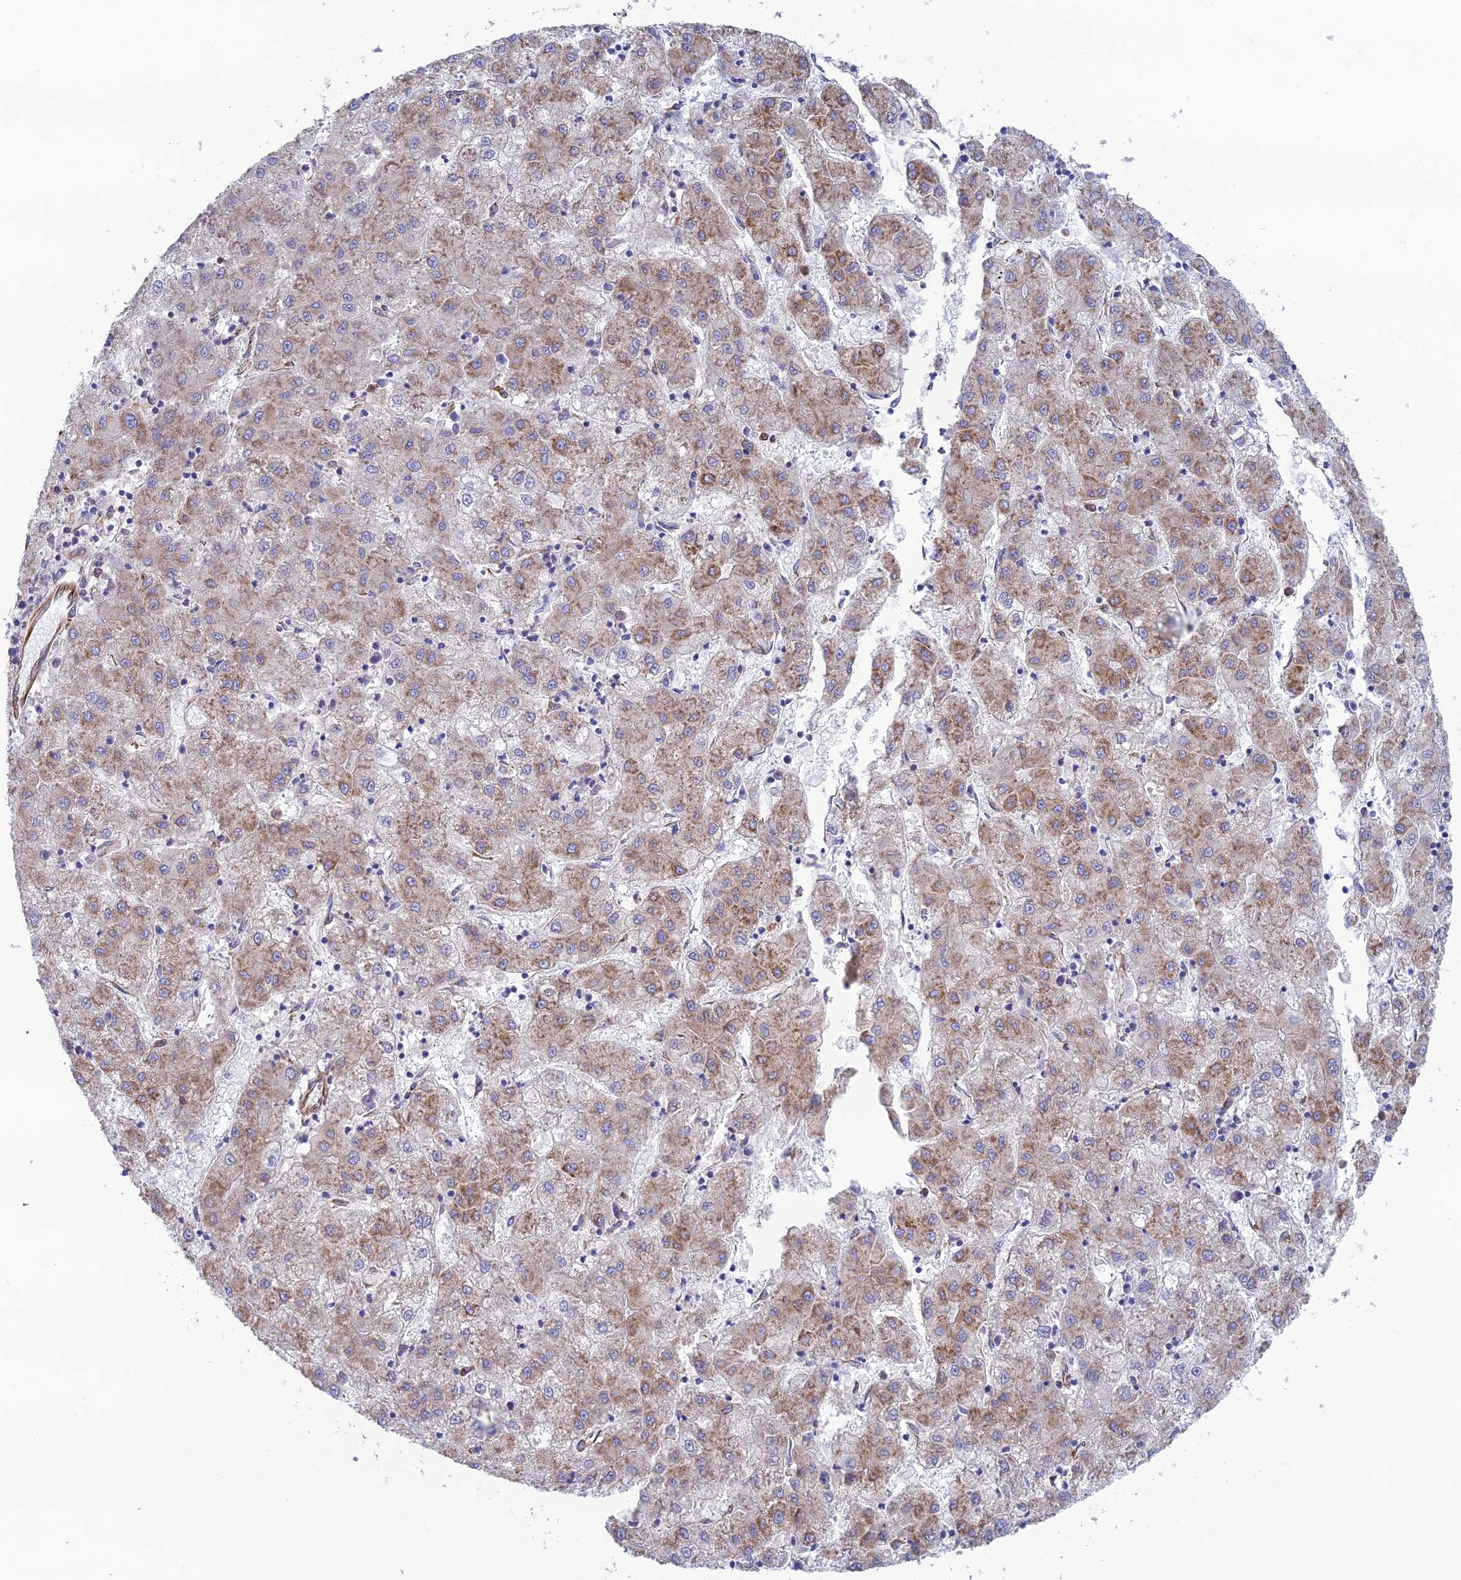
{"staining": {"intensity": "moderate", "quantity": ">75%", "location": "cytoplasmic/membranous"}, "tissue": "liver cancer", "cell_type": "Tumor cells", "image_type": "cancer", "snomed": [{"axis": "morphology", "description": "Carcinoma, Hepatocellular, NOS"}, {"axis": "topography", "description": "Liver"}], "caption": "A medium amount of moderate cytoplasmic/membranous expression is present in about >75% of tumor cells in hepatocellular carcinoma (liver) tissue. (Stains: DAB in brown, nuclei in blue, Microscopy: brightfield microscopy at high magnification).", "gene": "CCDC69", "patient": {"sex": "male", "age": 72}}